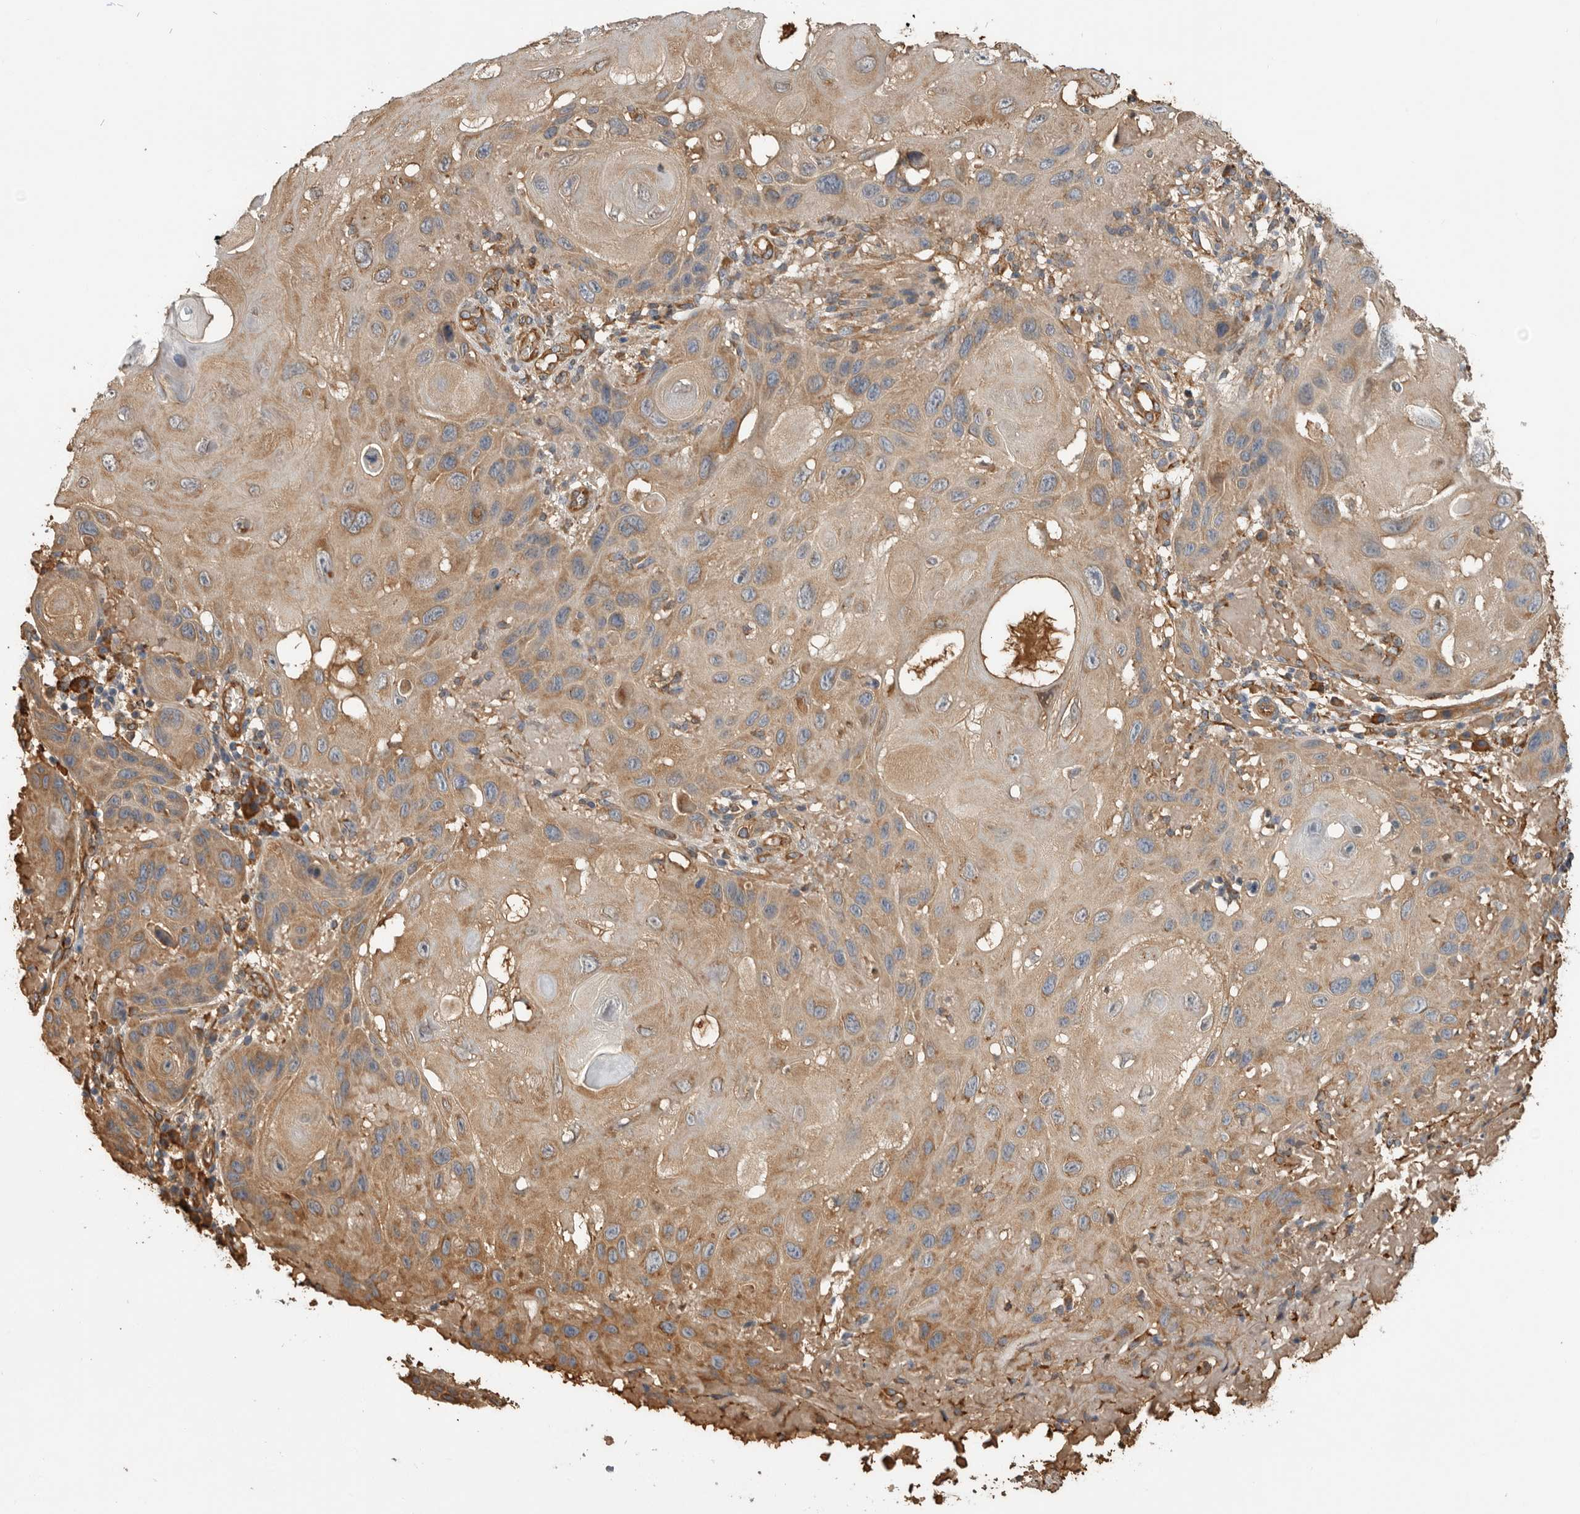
{"staining": {"intensity": "moderate", "quantity": ">75%", "location": "cytoplasmic/membranous"}, "tissue": "skin cancer", "cell_type": "Tumor cells", "image_type": "cancer", "snomed": [{"axis": "morphology", "description": "Normal tissue, NOS"}, {"axis": "morphology", "description": "Squamous cell carcinoma, NOS"}, {"axis": "topography", "description": "Skin"}], "caption": "A brown stain shows moderate cytoplasmic/membranous staining of a protein in skin cancer tumor cells.", "gene": "CDC42BPB", "patient": {"sex": "female", "age": 96}}